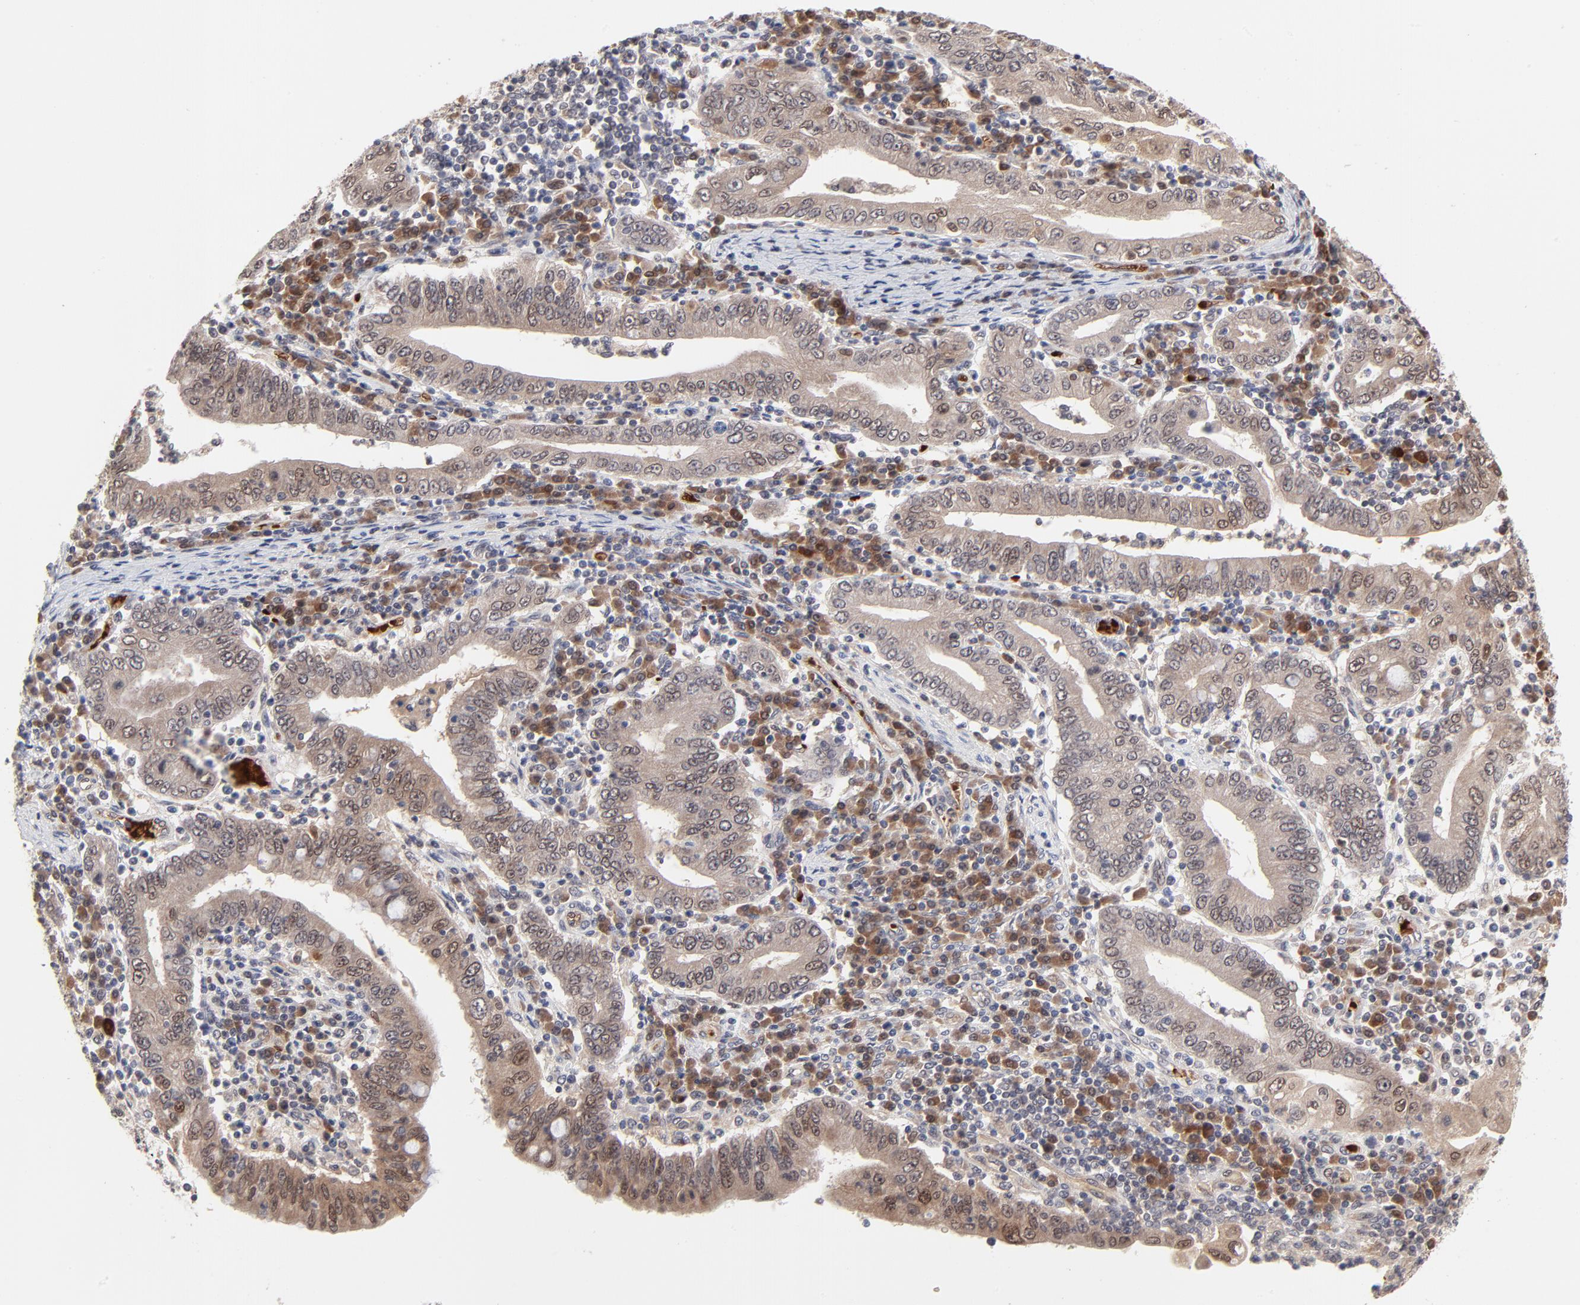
{"staining": {"intensity": "weak", "quantity": ">75%", "location": "cytoplasmic/membranous,nuclear"}, "tissue": "stomach cancer", "cell_type": "Tumor cells", "image_type": "cancer", "snomed": [{"axis": "morphology", "description": "Normal tissue, NOS"}, {"axis": "morphology", "description": "Adenocarcinoma, NOS"}, {"axis": "topography", "description": "Esophagus"}, {"axis": "topography", "description": "Stomach, upper"}, {"axis": "topography", "description": "Peripheral nerve tissue"}], "caption": "Immunohistochemical staining of human stomach cancer (adenocarcinoma) demonstrates low levels of weak cytoplasmic/membranous and nuclear positivity in approximately >75% of tumor cells.", "gene": "CASP10", "patient": {"sex": "male", "age": 62}}